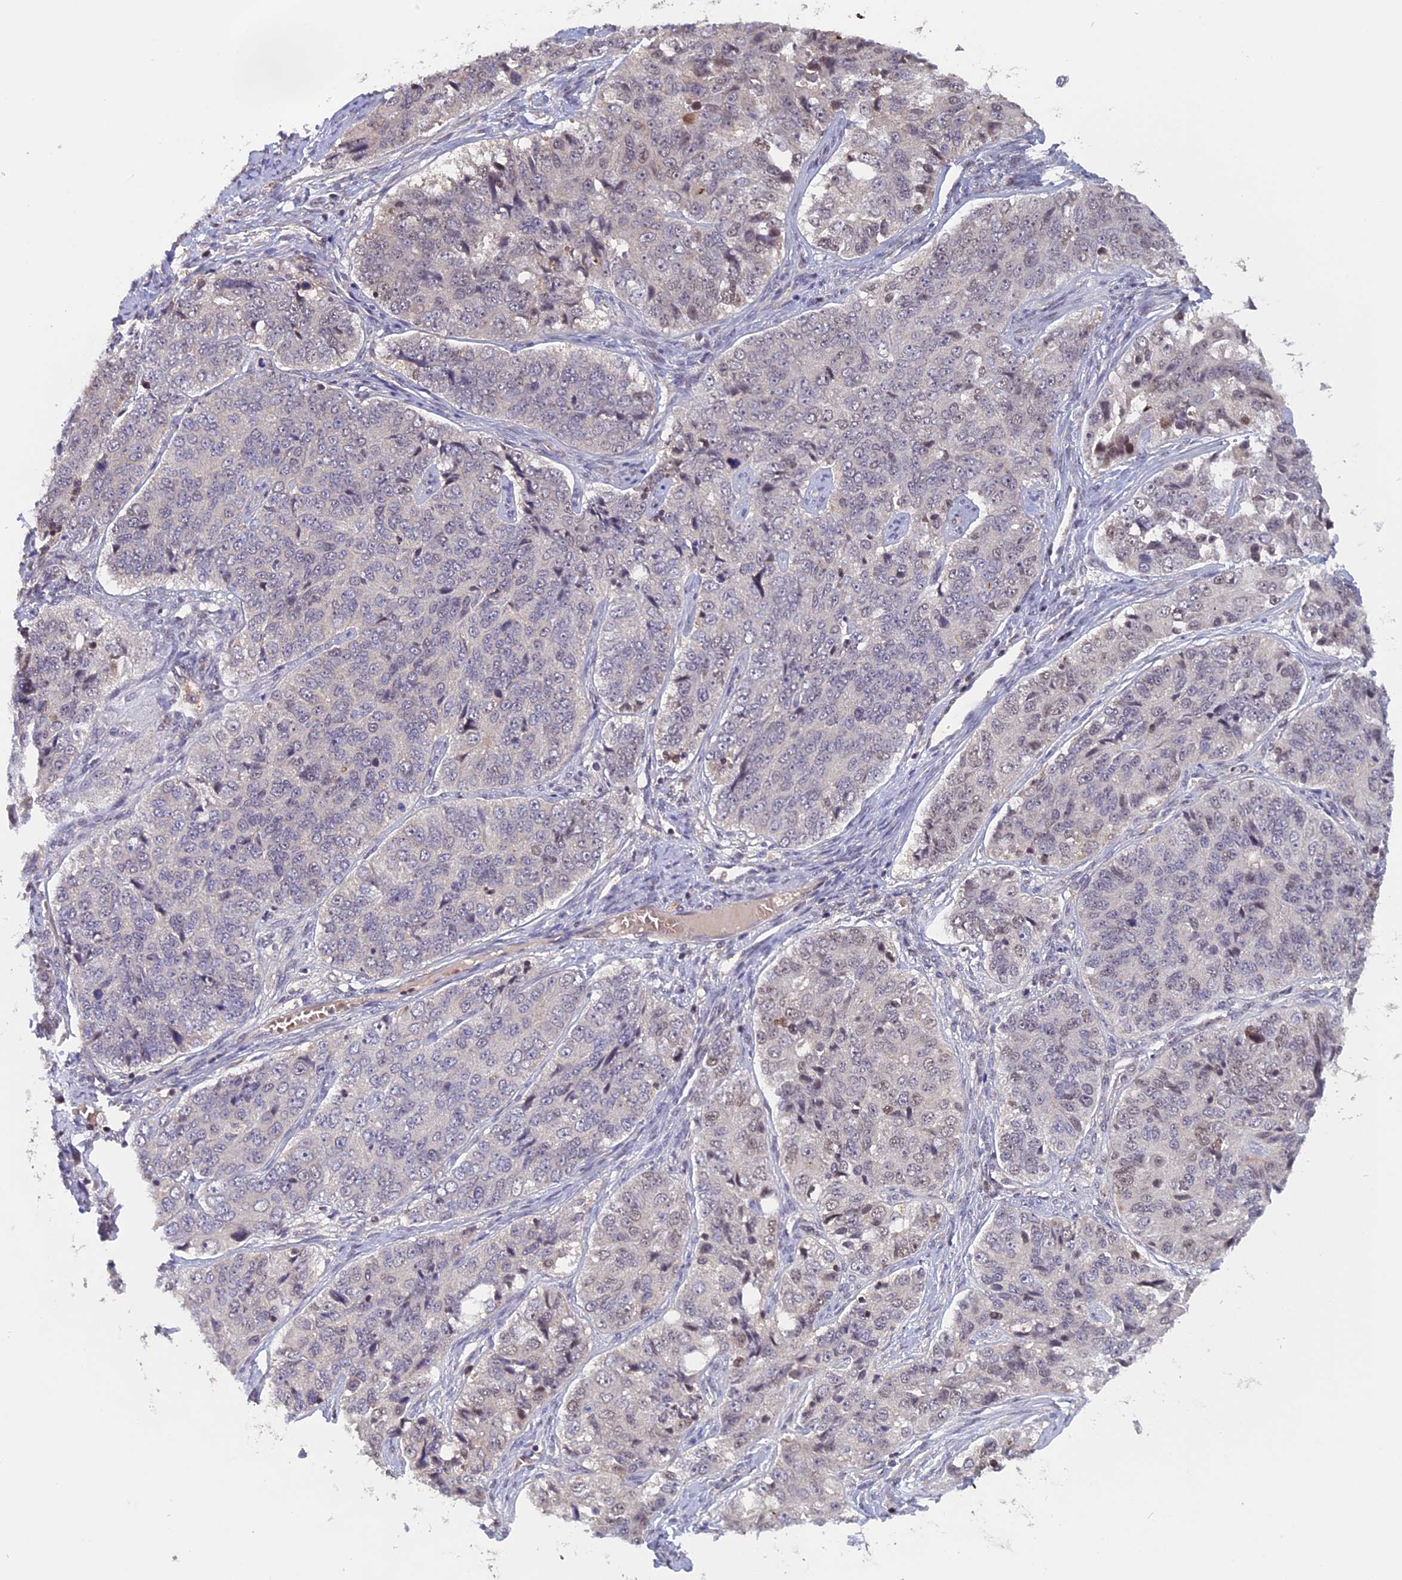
{"staining": {"intensity": "weak", "quantity": "<25%", "location": "nuclear"}, "tissue": "ovarian cancer", "cell_type": "Tumor cells", "image_type": "cancer", "snomed": [{"axis": "morphology", "description": "Carcinoma, endometroid"}, {"axis": "topography", "description": "Ovary"}], "caption": "A high-resolution photomicrograph shows immunohistochemistry staining of endometroid carcinoma (ovarian), which displays no significant expression in tumor cells.", "gene": "FAM98C", "patient": {"sex": "female", "age": 51}}